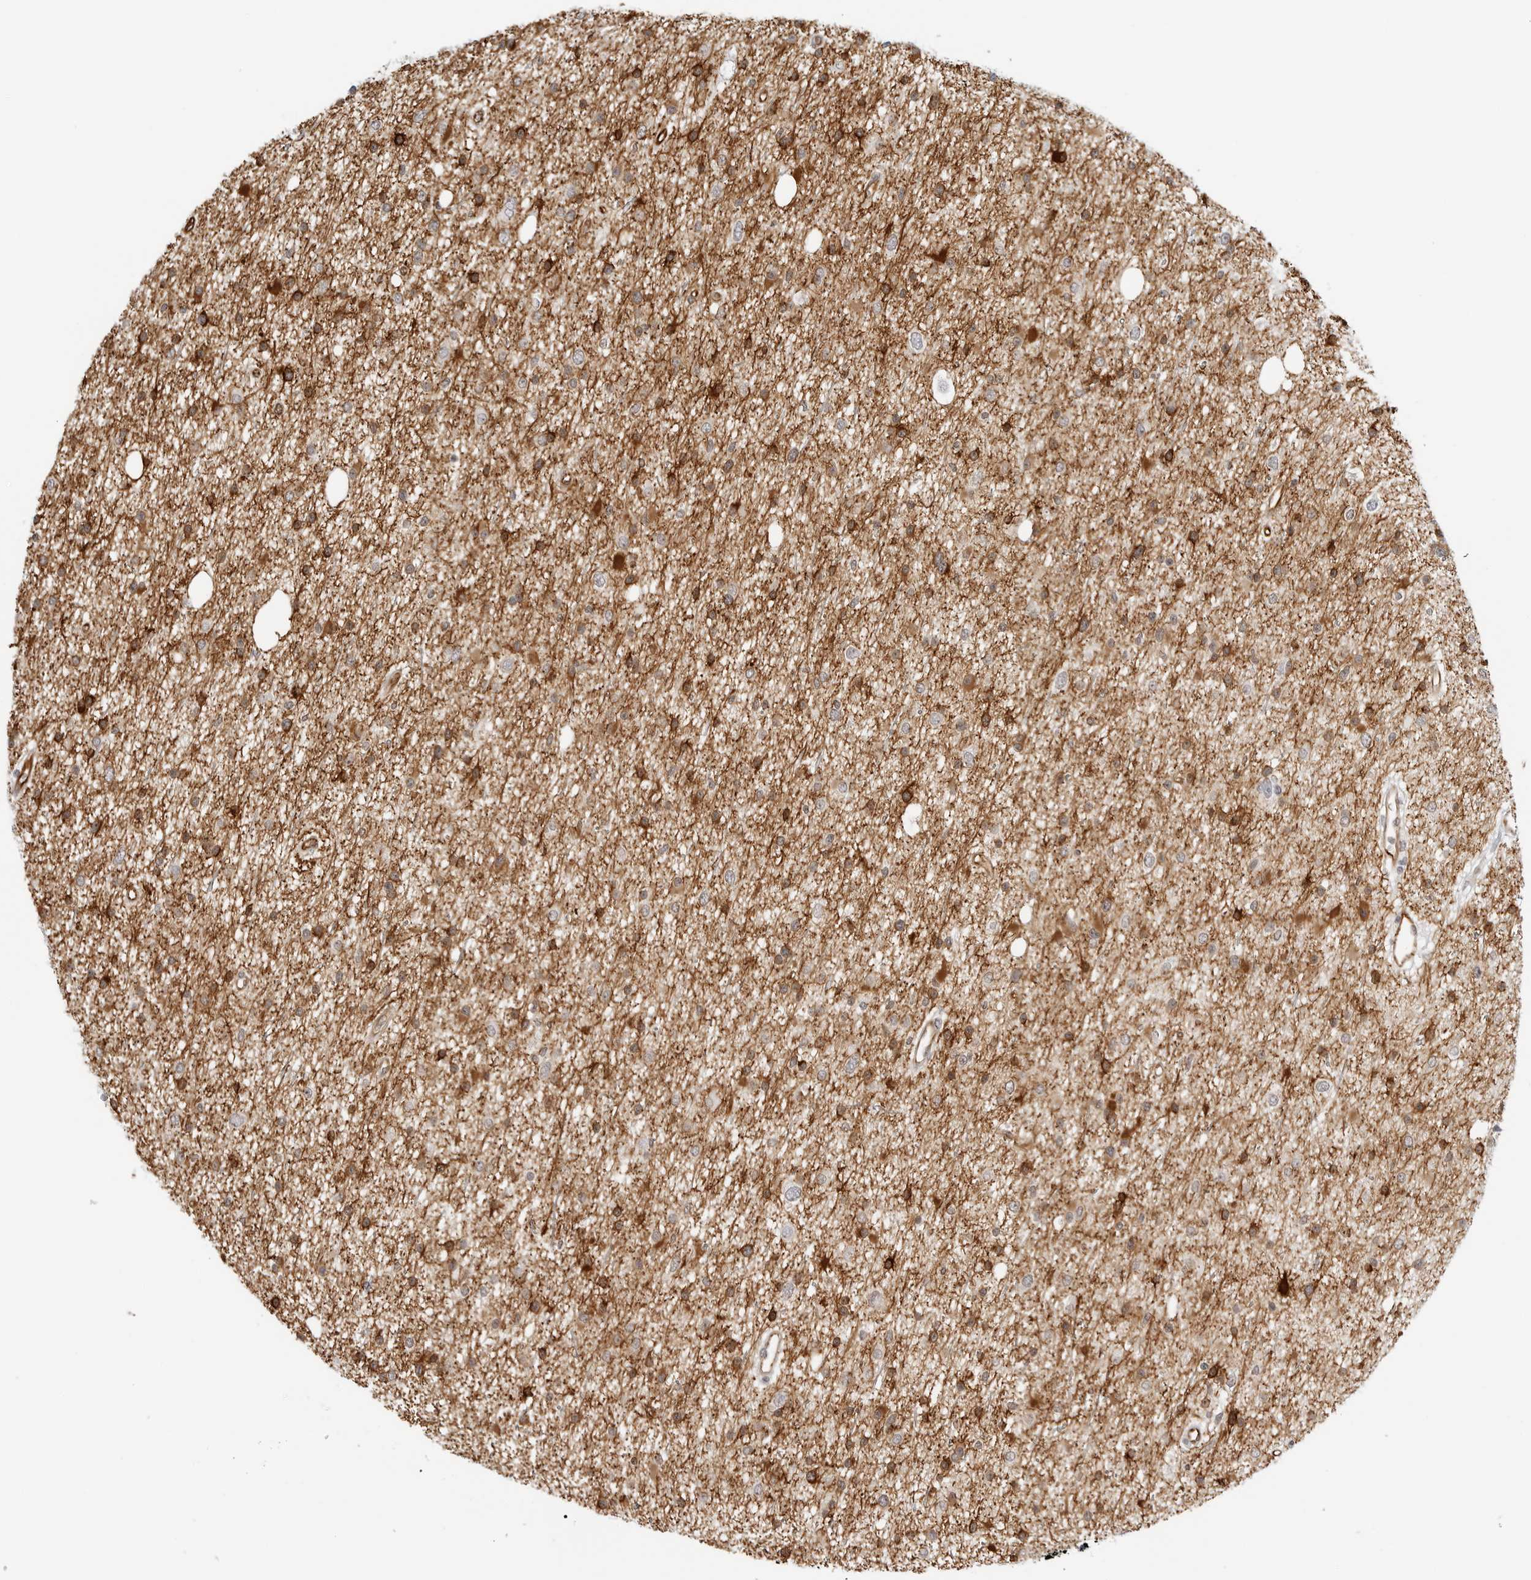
{"staining": {"intensity": "moderate", "quantity": ">75%", "location": "cytoplasmic/membranous"}, "tissue": "glioma", "cell_type": "Tumor cells", "image_type": "cancer", "snomed": [{"axis": "morphology", "description": "Glioma, malignant, Low grade"}, {"axis": "topography", "description": "Cerebral cortex"}], "caption": "This histopathology image displays IHC staining of glioma, with medium moderate cytoplasmic/membranous positivity in about >75% of tumor cells.", "gene": "NES", "patient": {"sex": "female", "age": 39}}